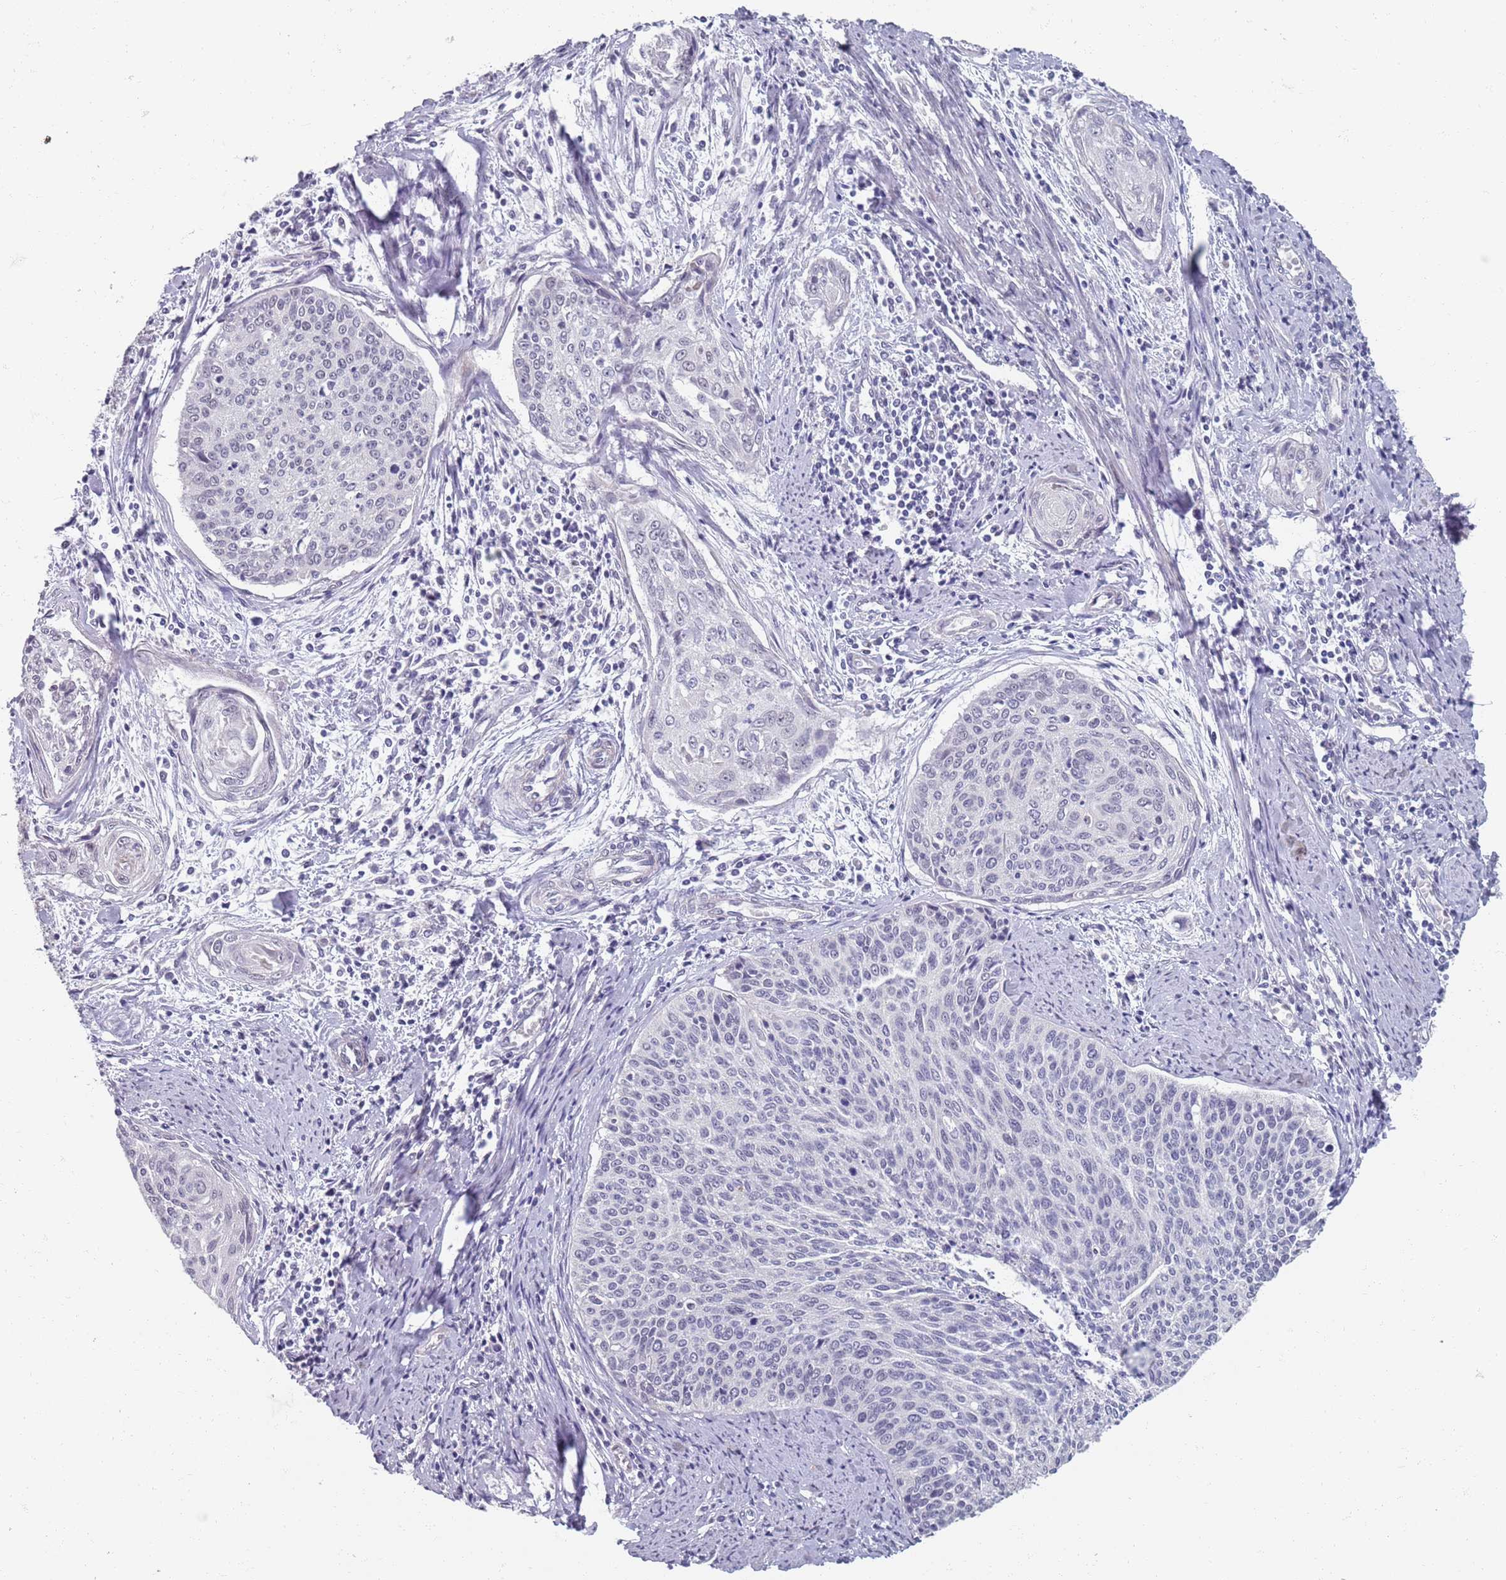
{"staining": {"intensity": "weak", "quantity": "<25%", "location": "nuclear"}, "tissue": "cervical cancer", "cell_type": "Tumor cells", "image_type": "cancer", "snomed": [{"axis": "morphology", "description": "Squamous cell carcinoma, NOS"}, {"axis": "topography", "description": "Cervix"}], "caption": "Cervical squamous cell carcinoma was stained to show a protein in brown. There is no significant expression in tumor cells.", "gene": "SAMD1", "patient": {"sex": "female", "age": 55}}